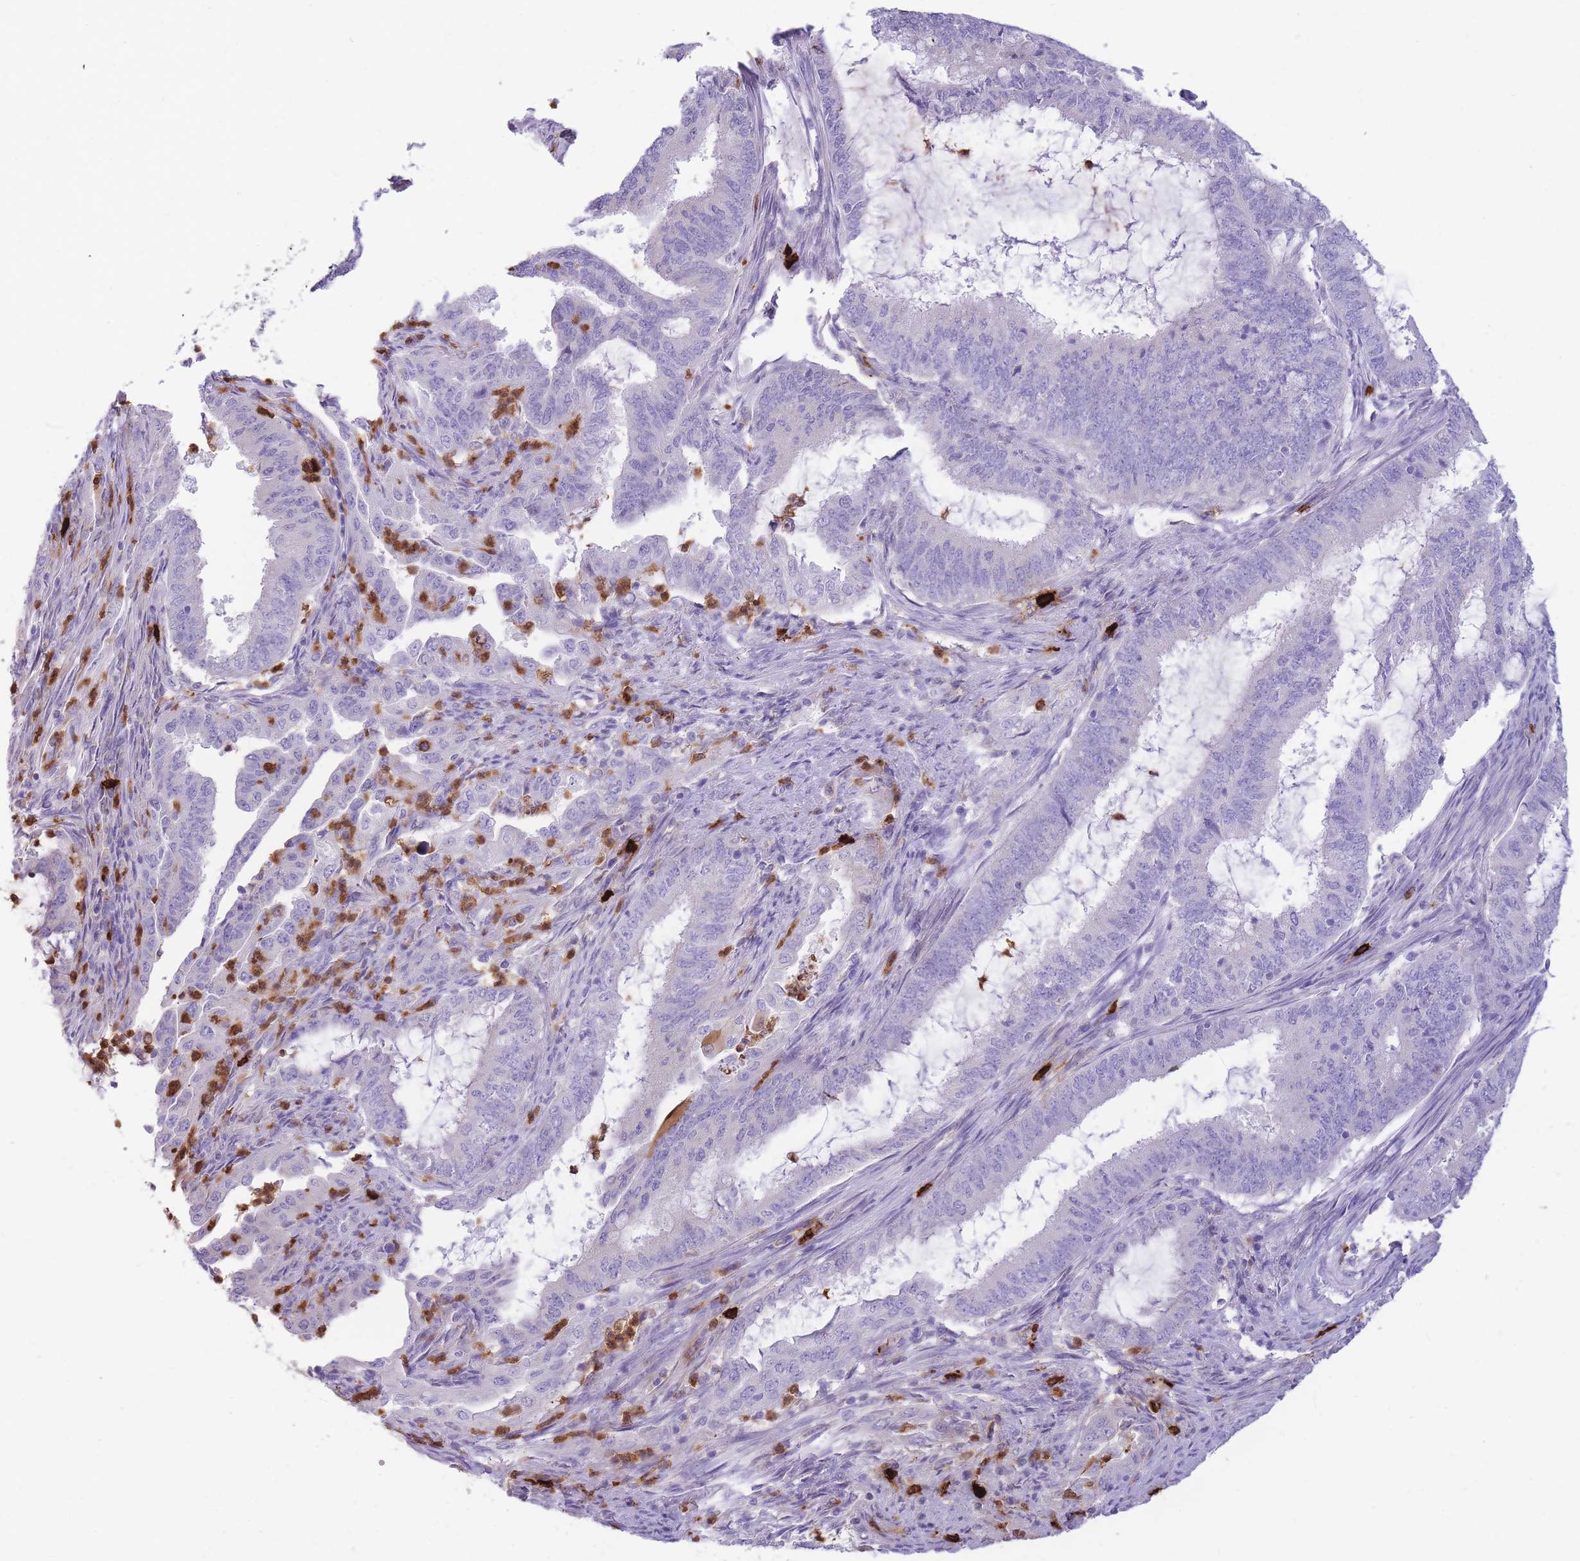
{"staining": {"intensity": "negative", "quantity": "none", "location": "none"}, "tissue": "endometrial cancer", "cell_type": "Tumor cells", "image_type": "cancer", "snomed": [{"axis": "morphology", "description": "Adenocarcinoma, NOS"}, {"axis": "topography", "description": "Endometrium"}], "caption": "This image is of endometrial cancer stained with IHC to label a protein in brown with the nuclei are counter-stained blue. There is no positivity in tumor cells. Nuclei are stained in blue.", "gene": "TPSAB1", "patient": {"sex": "female", "age": 51}}